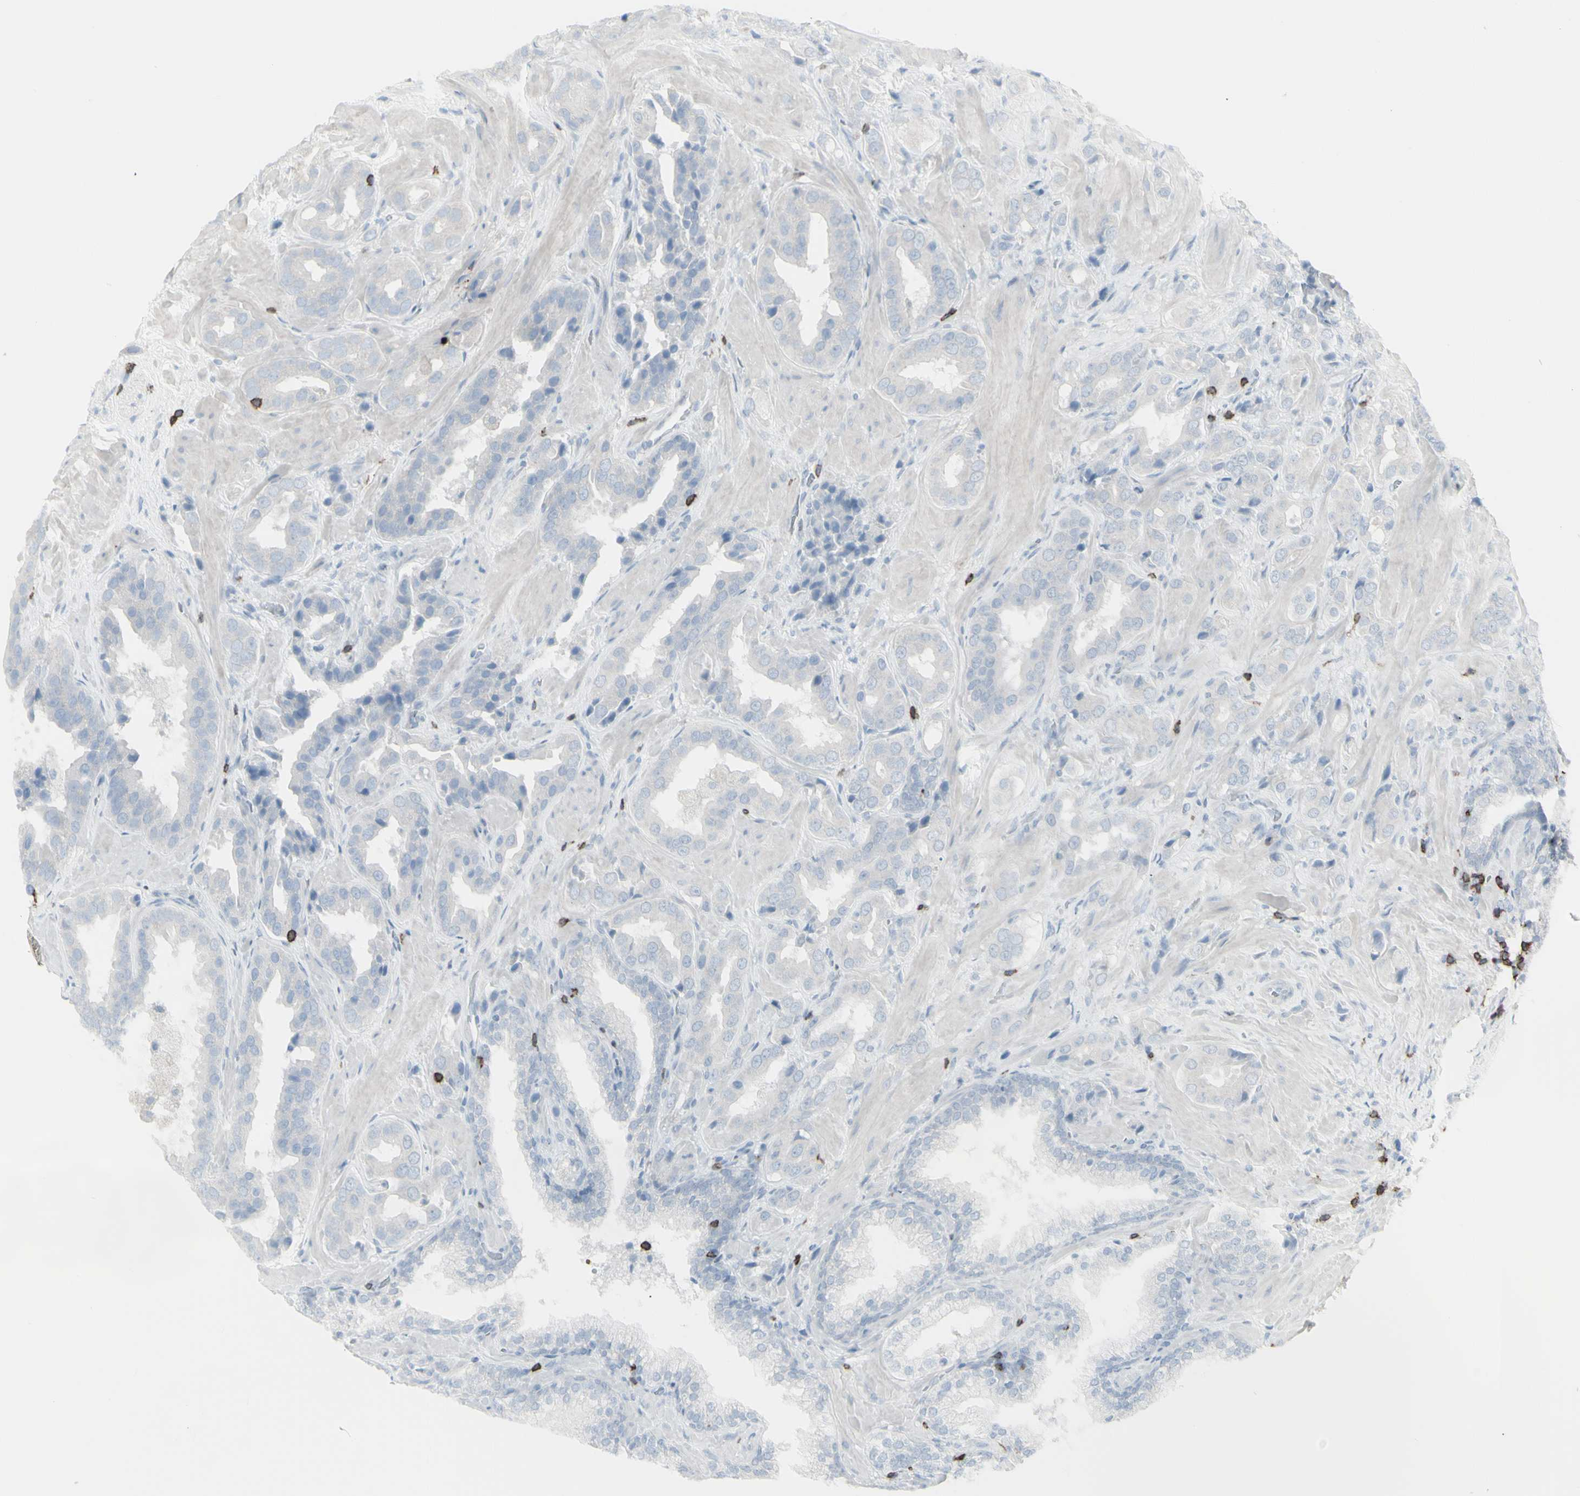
{"staining": {"intensity": "negative", "quantity": "none", "location": "none"}, "tissue": "prostate cancer", "cell_type": "Tumor cells", "image_type": "cancer", "snomed": [{"axis": "morphology", "description": "Adenocarcinoma, High grade"}, {"axis": "topography", "description": "Prostate"}], "caption": "Micrograph shows no significant protein staining in tumor cells of prostate cancer.", "gene": "CD247", "patient": {"sex": "male", "age": 64}}